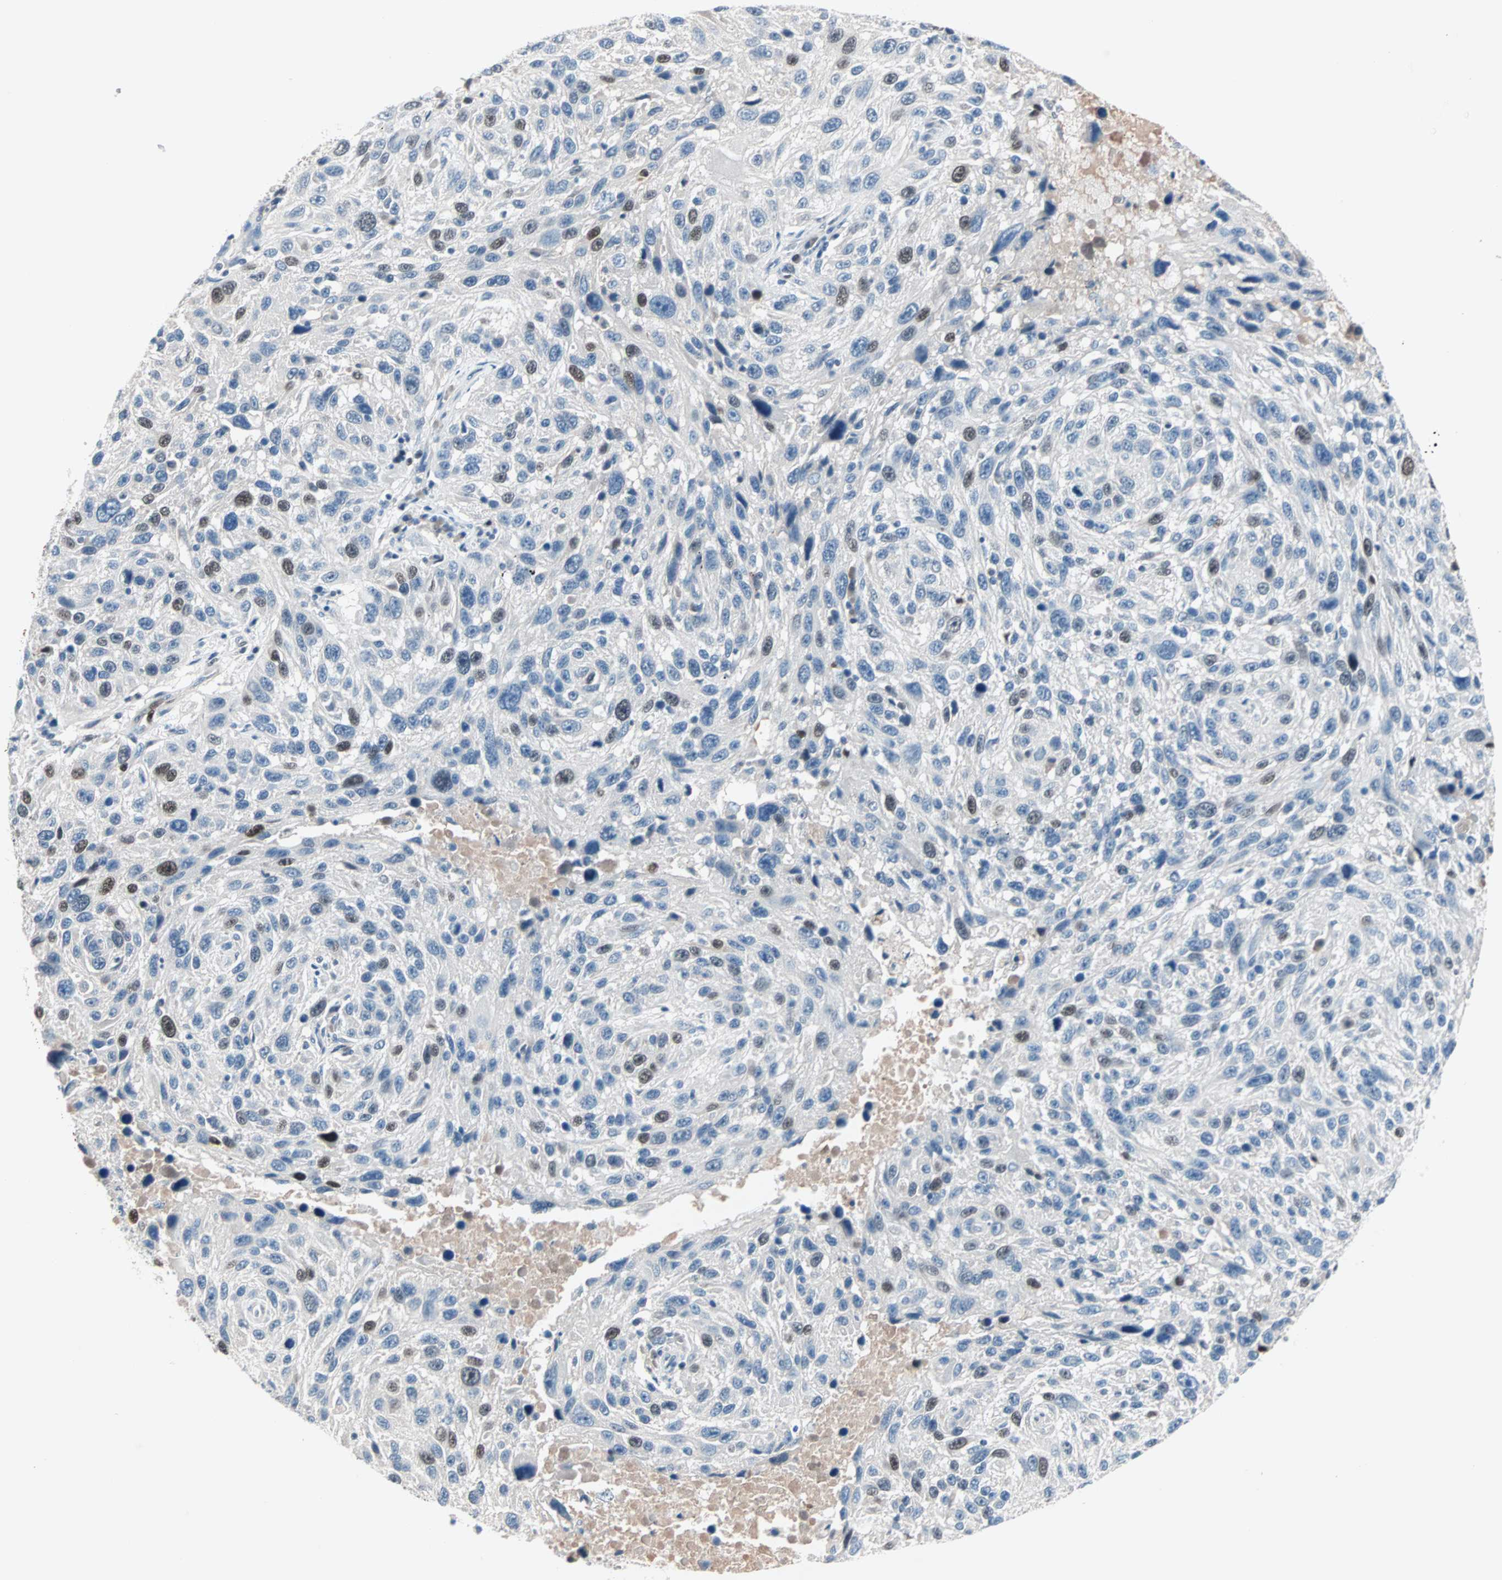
{"staining": {"intensity": "moderate", "quantity": "<25%", "location": "nuclear"}, "tissue": "melanoma", "cell_type": "Tumor cells", "image_type": "cancer", "snomed": [{"axis": "morphology", "description": "Malignant melanoma, NOS"}, {"axis": "topography", "description": "Skin"}], "caption": "A brown stain highlights moderate nuclear expression of a protein in human melanoma tumor cells.", "gene": "CCNE2", "patient": {"sex": "male", "age": 53}}